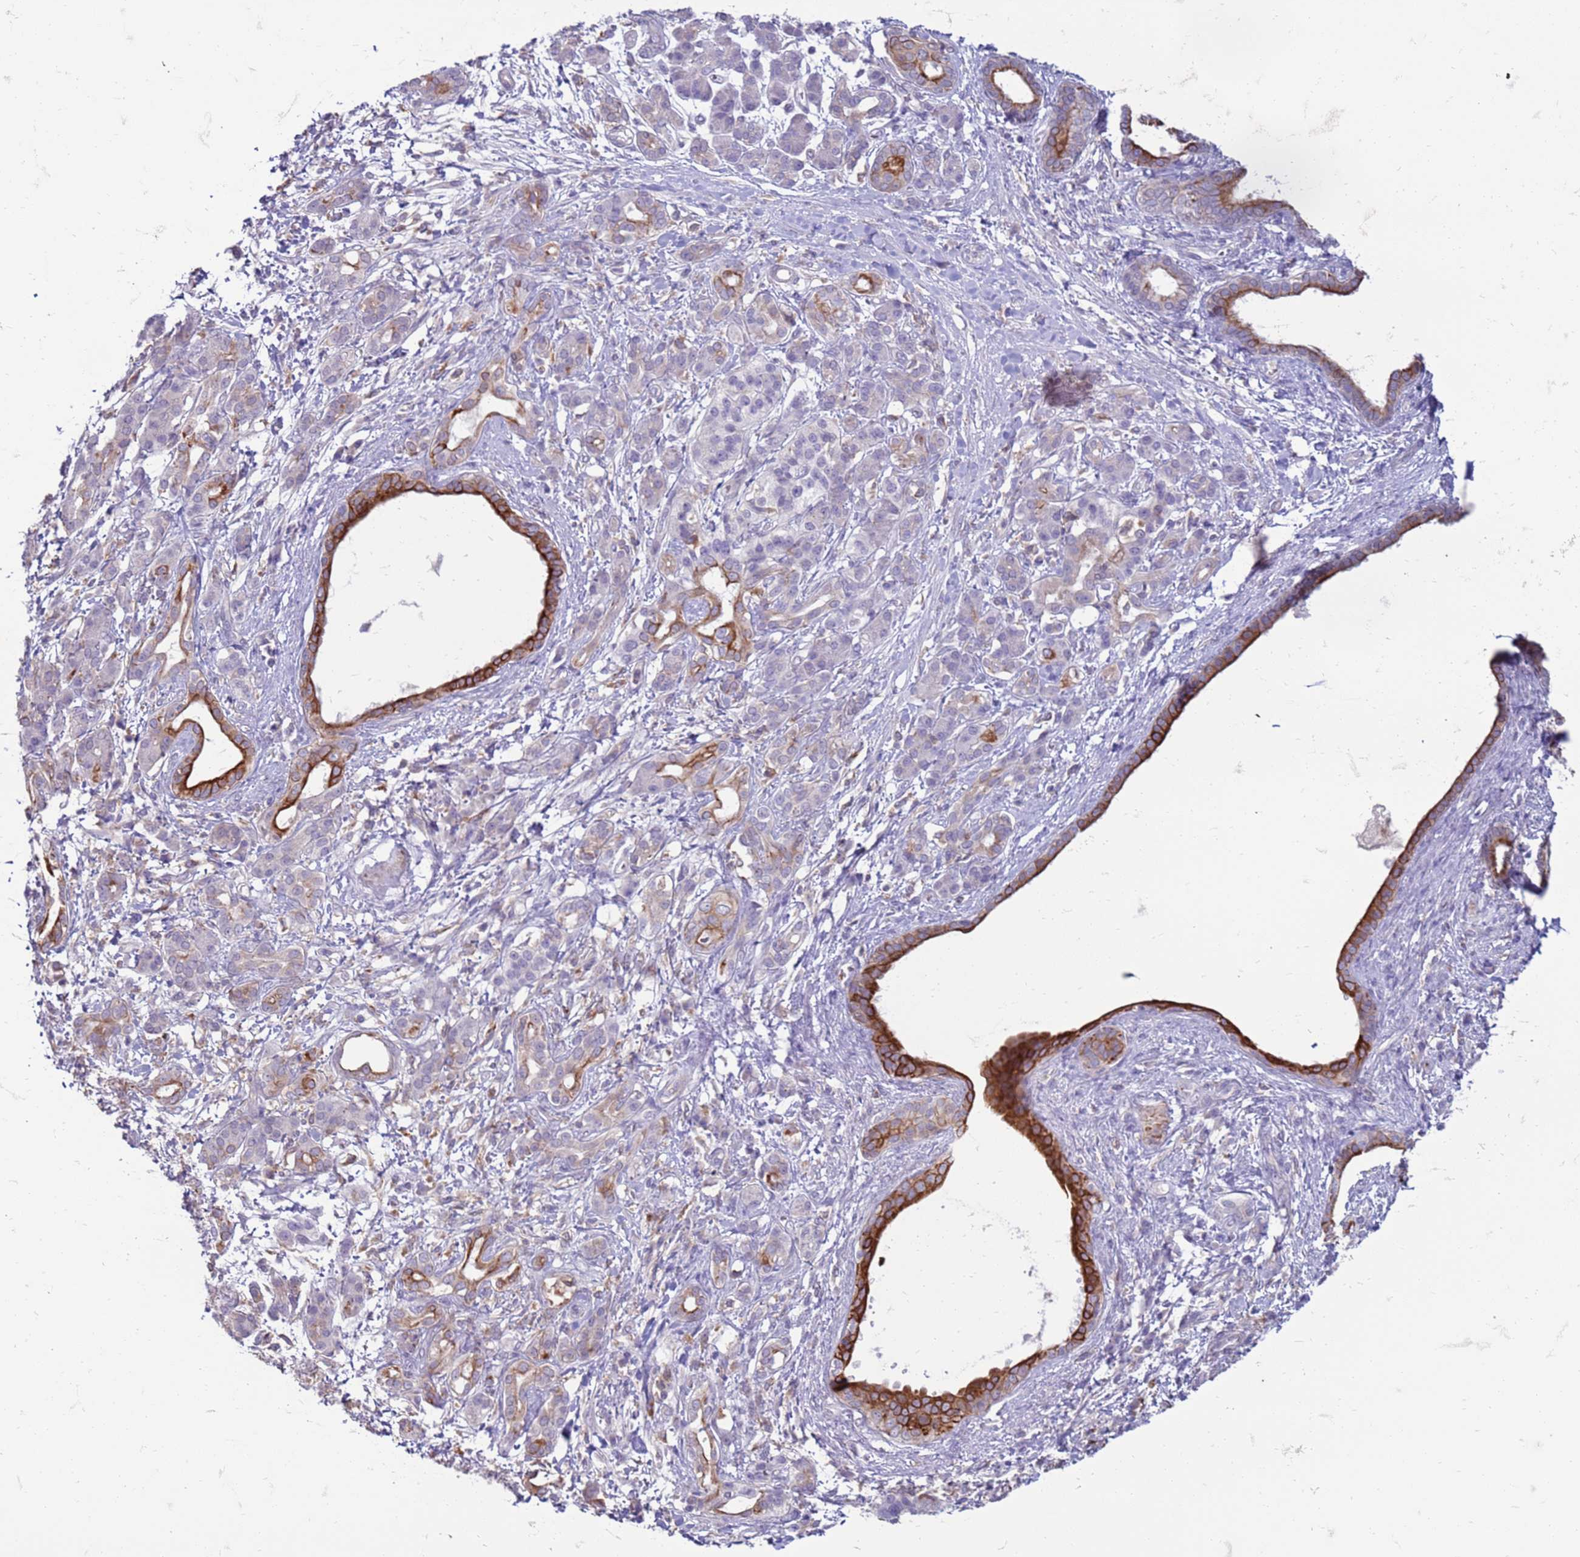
{"staining": {"intensity": "strong", "quantity": "25%-75%", "location": "cytoplasmic/membranous"}, "tissue": "pancreatic cancer", "cell_type": "Tumor cells", "image_type": "cancer", "snomed": [{"axis": "morphology", "description": "Adenocarcinoma, NOS"}, {"axis": "topography", "description": "Pancreas"}], "caption": "This histopathology image shows pancreatic adenocarcinoma stained with IHC to label a protein in brown. The cytoplasmic/membranous of tumor cells show strong positivity for the protein. Nuclei are counter-stained blue.", "gene": "SLC15A3", "patient": {"sex": "female", "age": 55}}